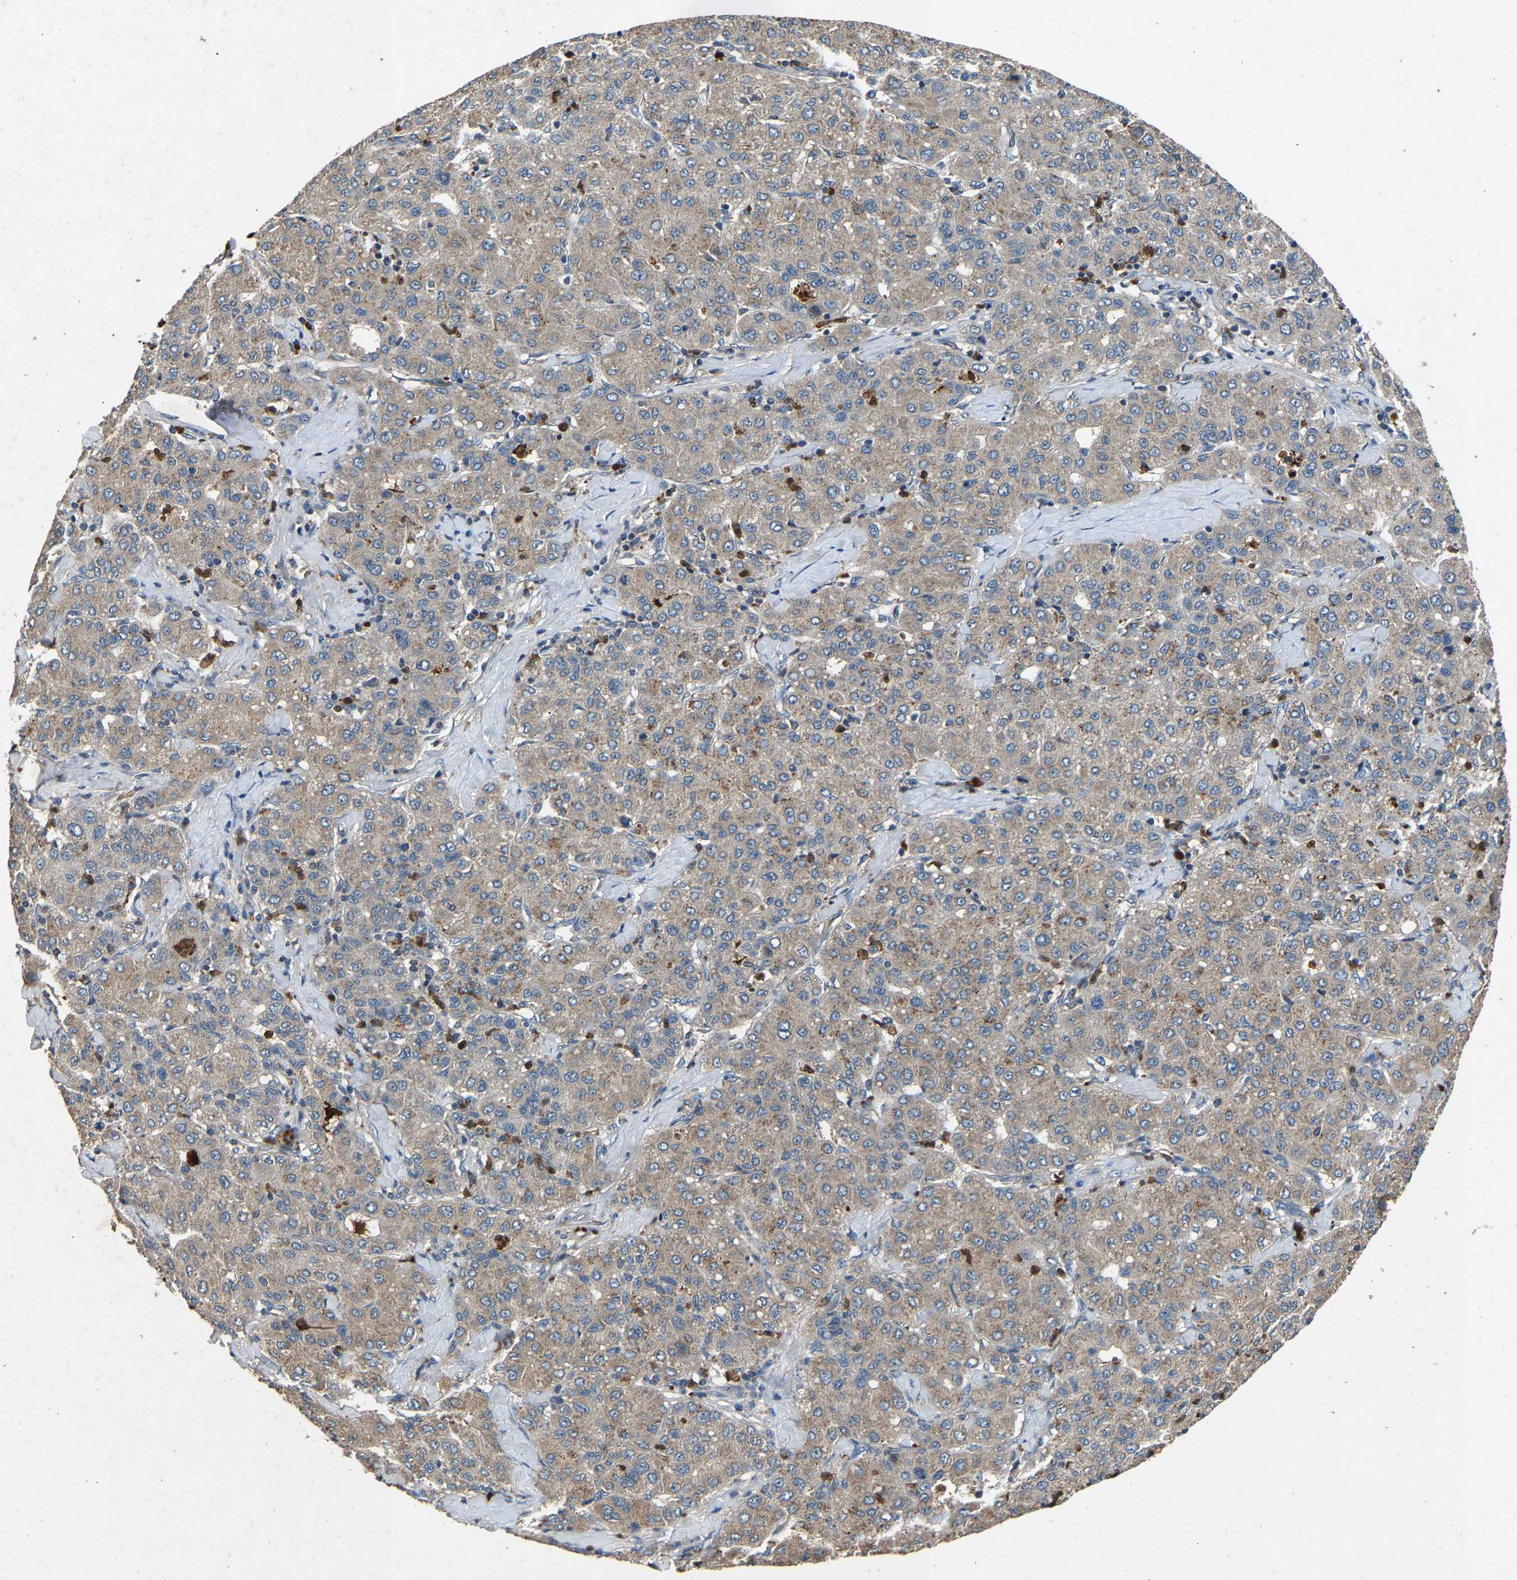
{"staining": {"intensity": "negative", "quantity": "none", "location": "none"}, "tissue": "liver cancer", "cell_type": "Tumor cells", "image_type": "cancer", "snomed": [{"axis": "morphology", "description": "Carcinoma, Hepatocellular, NOS"}, {"axis": "topography", "description": "Liver"}], "caption": "Immunohistochemical staining of human hepatocellular carcinoma (liver) exhibits no significant positivity in tumor cells.", "gene": "PPID", "patient": {"sex": "male", "age": 65}}